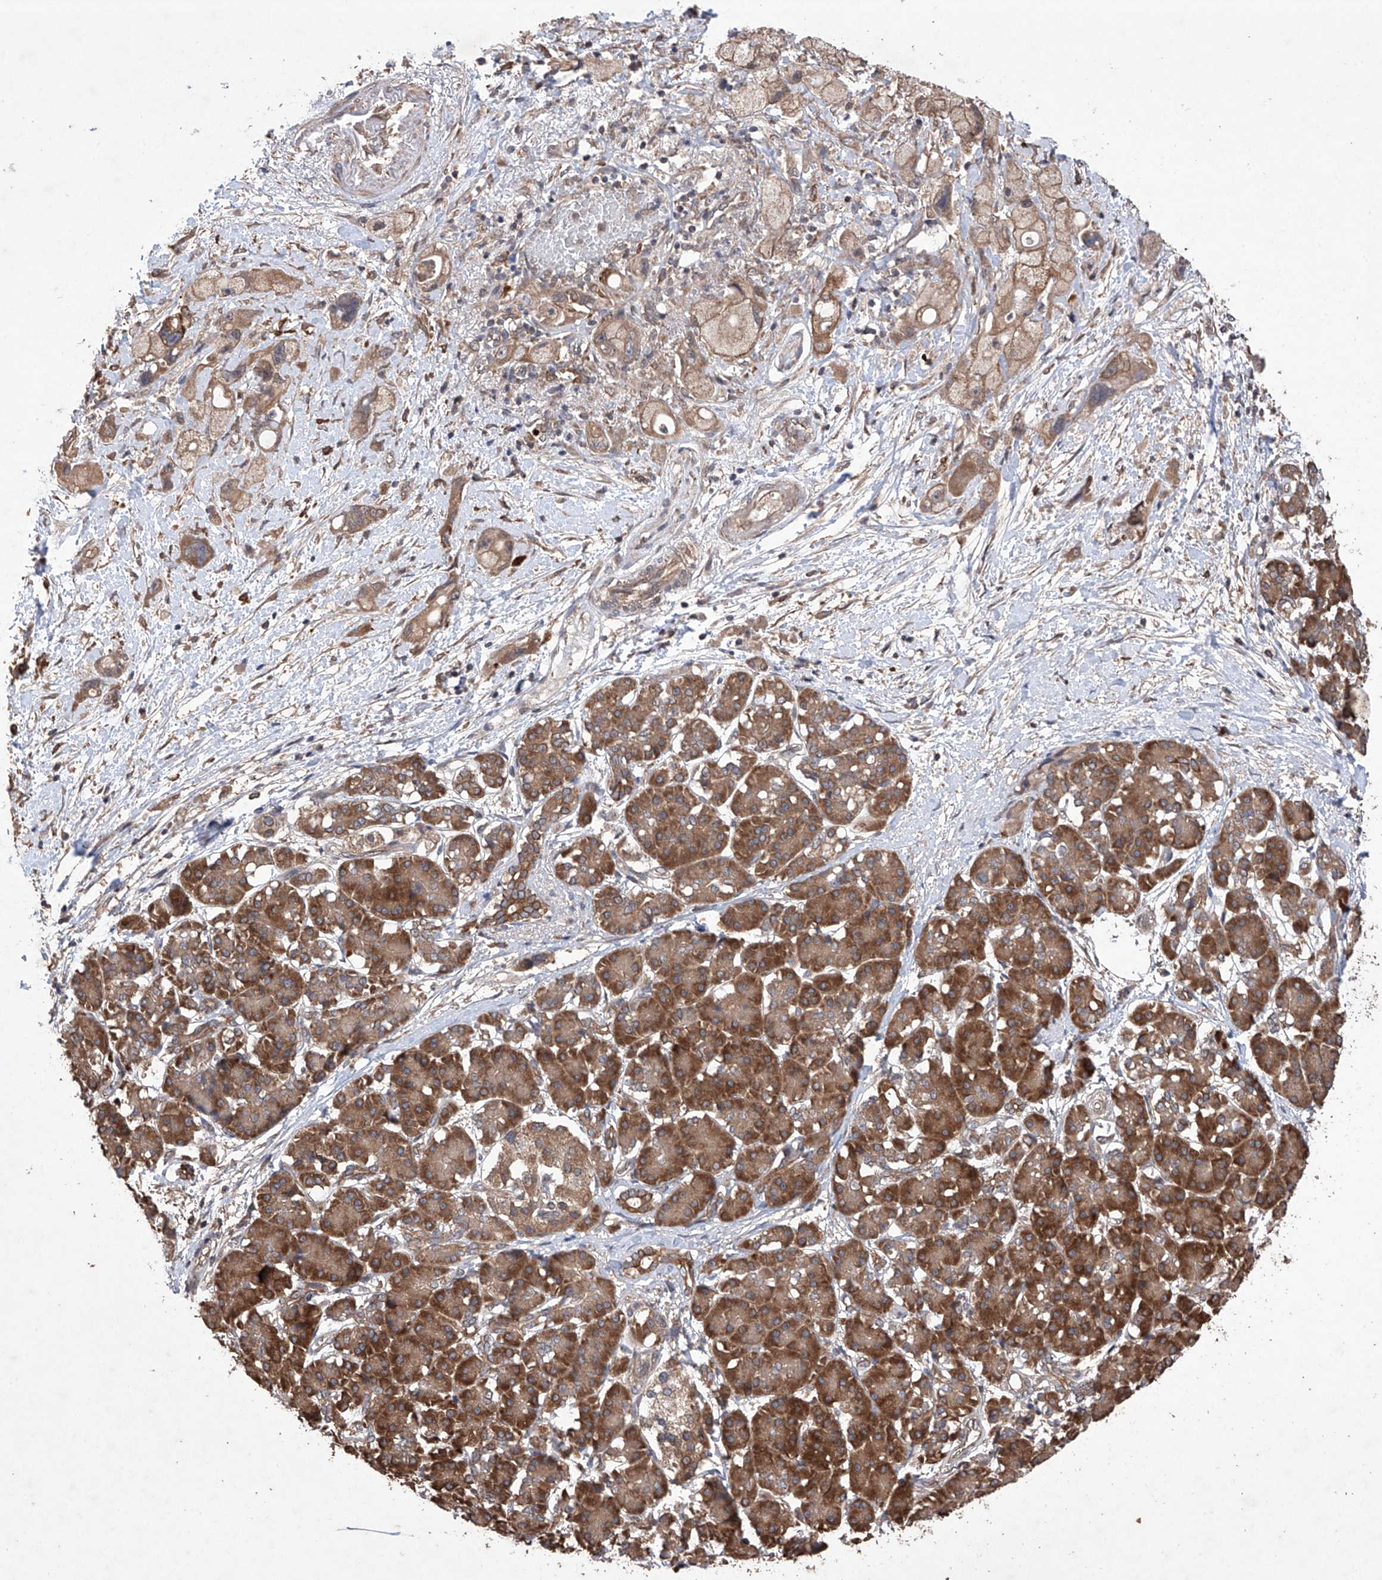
{"staining": {"intensity": "weak", "quantity": ">75%", "location": "cytoplasmic/membranous"}, "tissue": "pancreatic cancer", "cell_type": "Tumor cells", "image_type": "cancer", "snomed": [{"axis": "morphology", "description": "Normal tissue, NOS"}, {"axis": "morphology", "description": "Adenocarcinoma, NOS"}, {"axis": "topography", "description": "Pancreas"}], "caption": "Pancreatic adenocarcinoma stained with DAB (3,3'-diaminobenzidine) IHC demonstrates low levels of weak cytoplasmic/membranous expression in about >75% of tumor cells.", "gene": "LURAP1", "patient": {"sex": "female", "age": 68}}